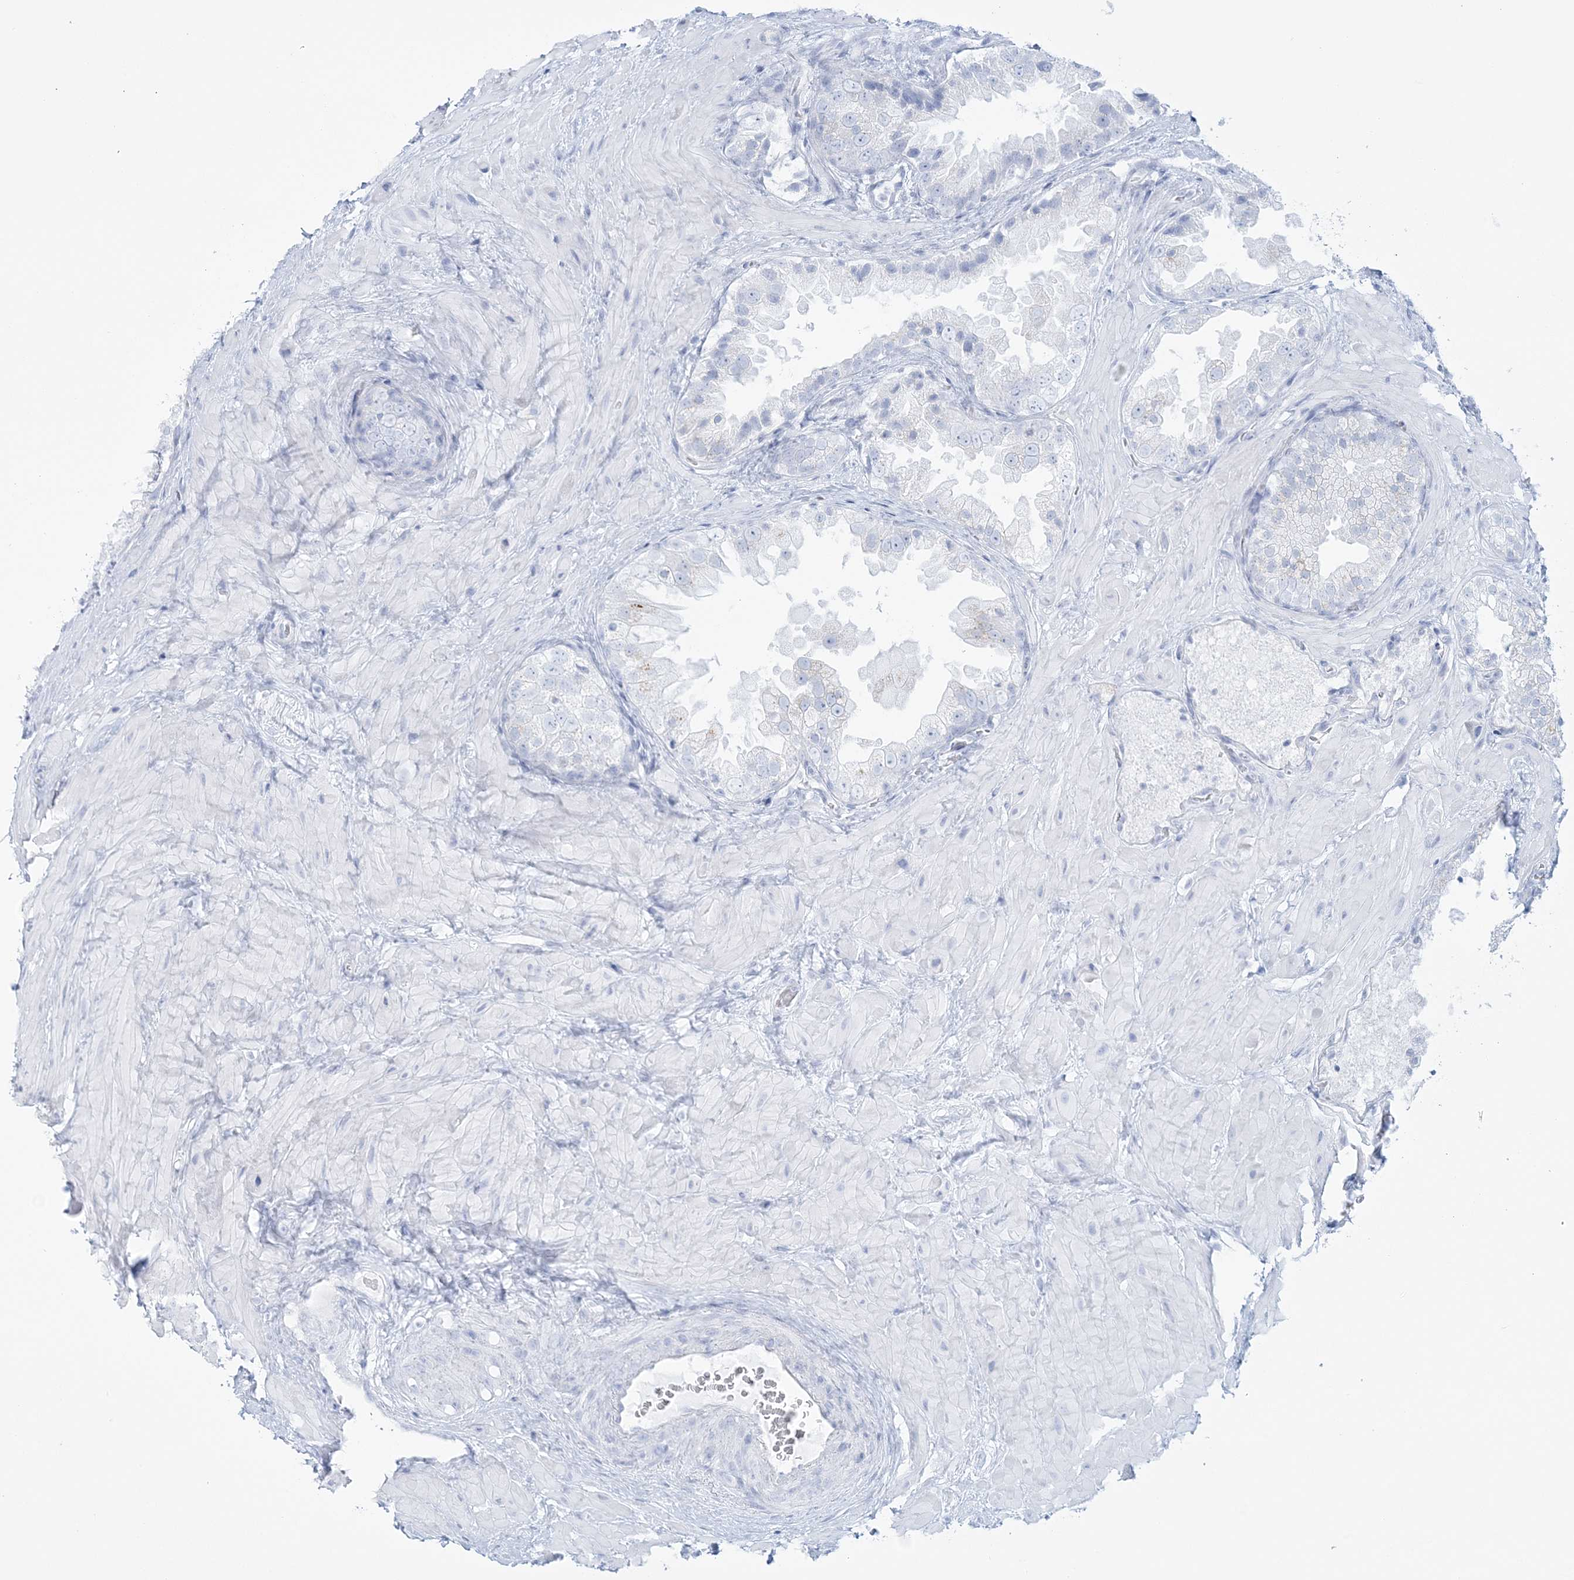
{"staining": {"intensity": "negative", "quantity": "none", "location": "none"}, "tissue": "prostate cancer", "cell_type": "Tumor cells", "image_type": "cancer", "snomed": [{"axis": "morphology", "description": "Adenocarcinoma, High grade"}, {"axis": "topography", "description": "Prostate"}], "caption": "A micrograph of human high-grade adenocarcinoma (prostate) is negative for staining in tumor cells. (DAB IHC, high magnification).", "gene": "ADGB", "patient": {"sex": "male", "age": 64}}